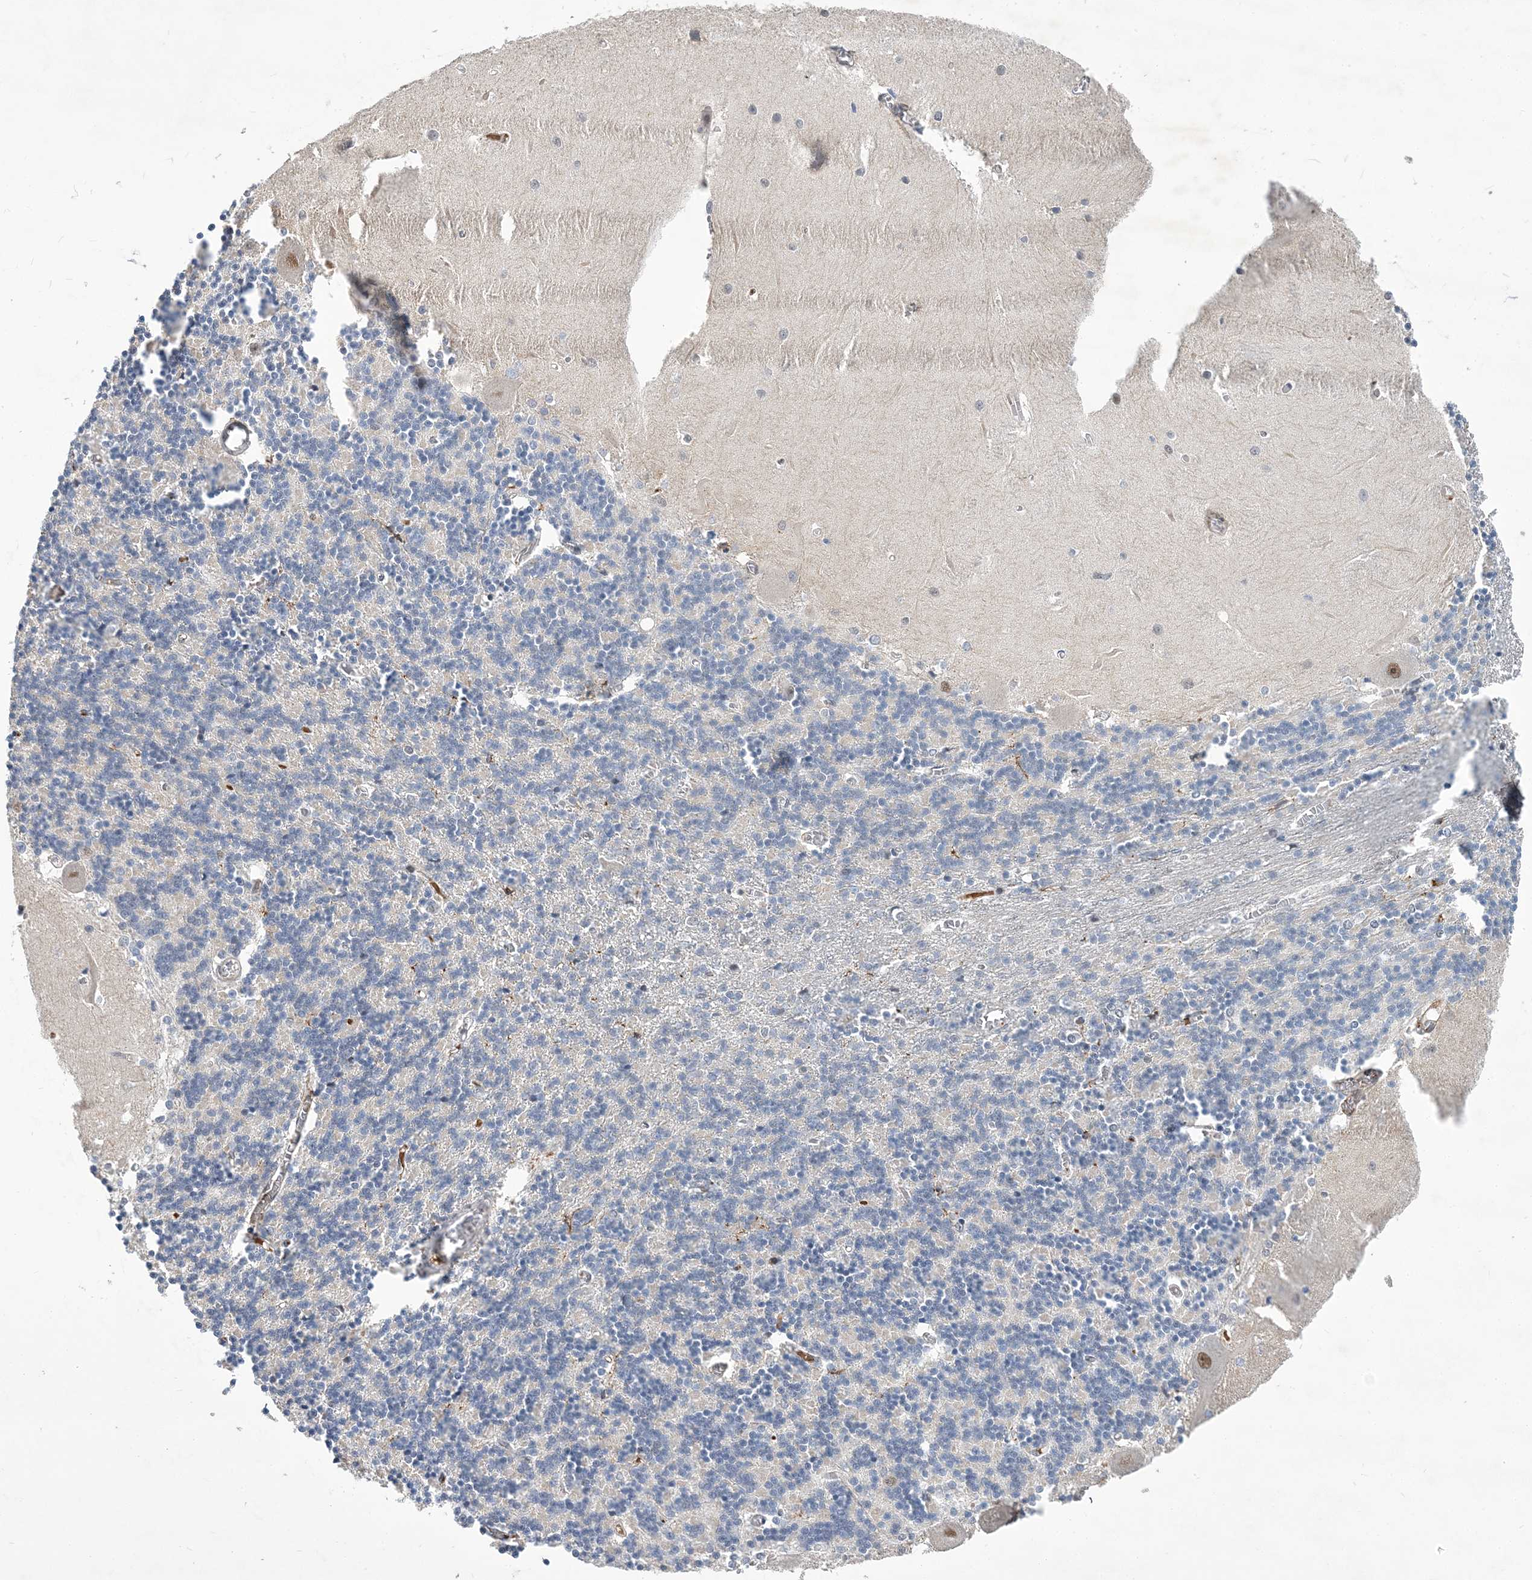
{"staining": {"intensity": "negative", "quantity": "none", "location": "none"}, "tissue": "cerebellum", "cell_type": "Cells in granular layer", "image_type": "normal", "snomed": [{"axis": "morphology", "description": "Normal tissue, NOS"}, {"axis": "topography", "description": "Cerebellum"}], "caption": "DAB (3,3'-diaminobenzidine) immunohistochemical staining of normal cerebellum displays no significant expression in cells in granular layer. Brightfield microscopy of immunohistochemistry (IHC) stained with DAB (brown) and hematoxylin (blue), captured at high magnification.", "gene": "FAM217A", "patient": {"sex": "male", "age": 37}}